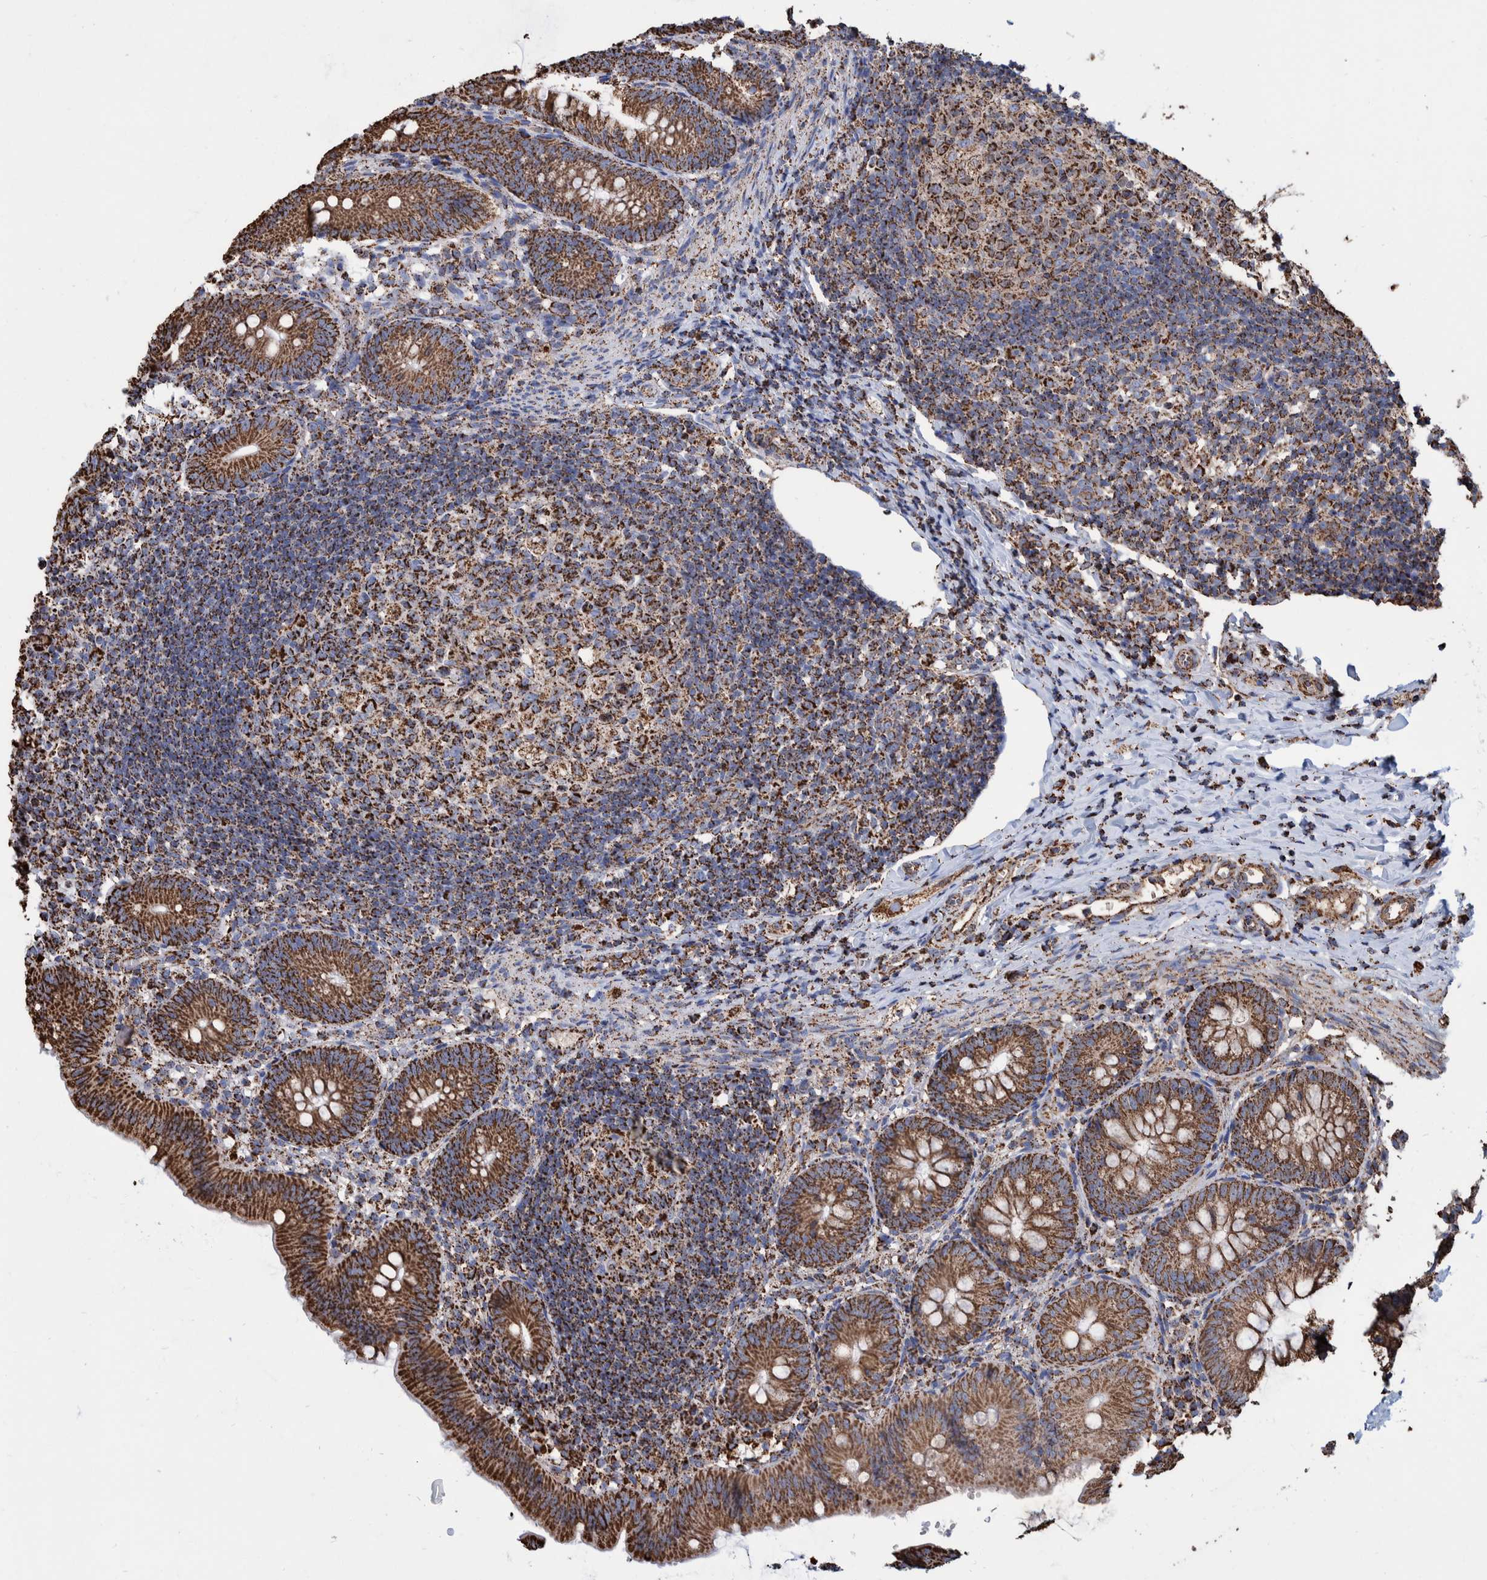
{"staining": {"intensity": "strong", "quantity": ">75%", "location": "cytoplasmic/membranous"}, "tissue": "appendix", "cell_type": "Glandular cells", "image_type": "normal", "snomed": [{"axis": "morphology", "description": "Normal tissue, NOS"}, {"axis": "topography", "description": "Appendix"}], "caption": "Immunohistochemistry (IHC) (DAB) staining of unremarkable appendix shows strong cytoplasmic/membranous protein staining in about >75% of glandular cells. (Stains: DAB (3,3'-diaminobenzidine) in brown, nuclei in blue, Microscopy: brightfield microscopy at high magnification).", "gene": "VPS26C", "patient": {"sex": "male", "age": 1}}